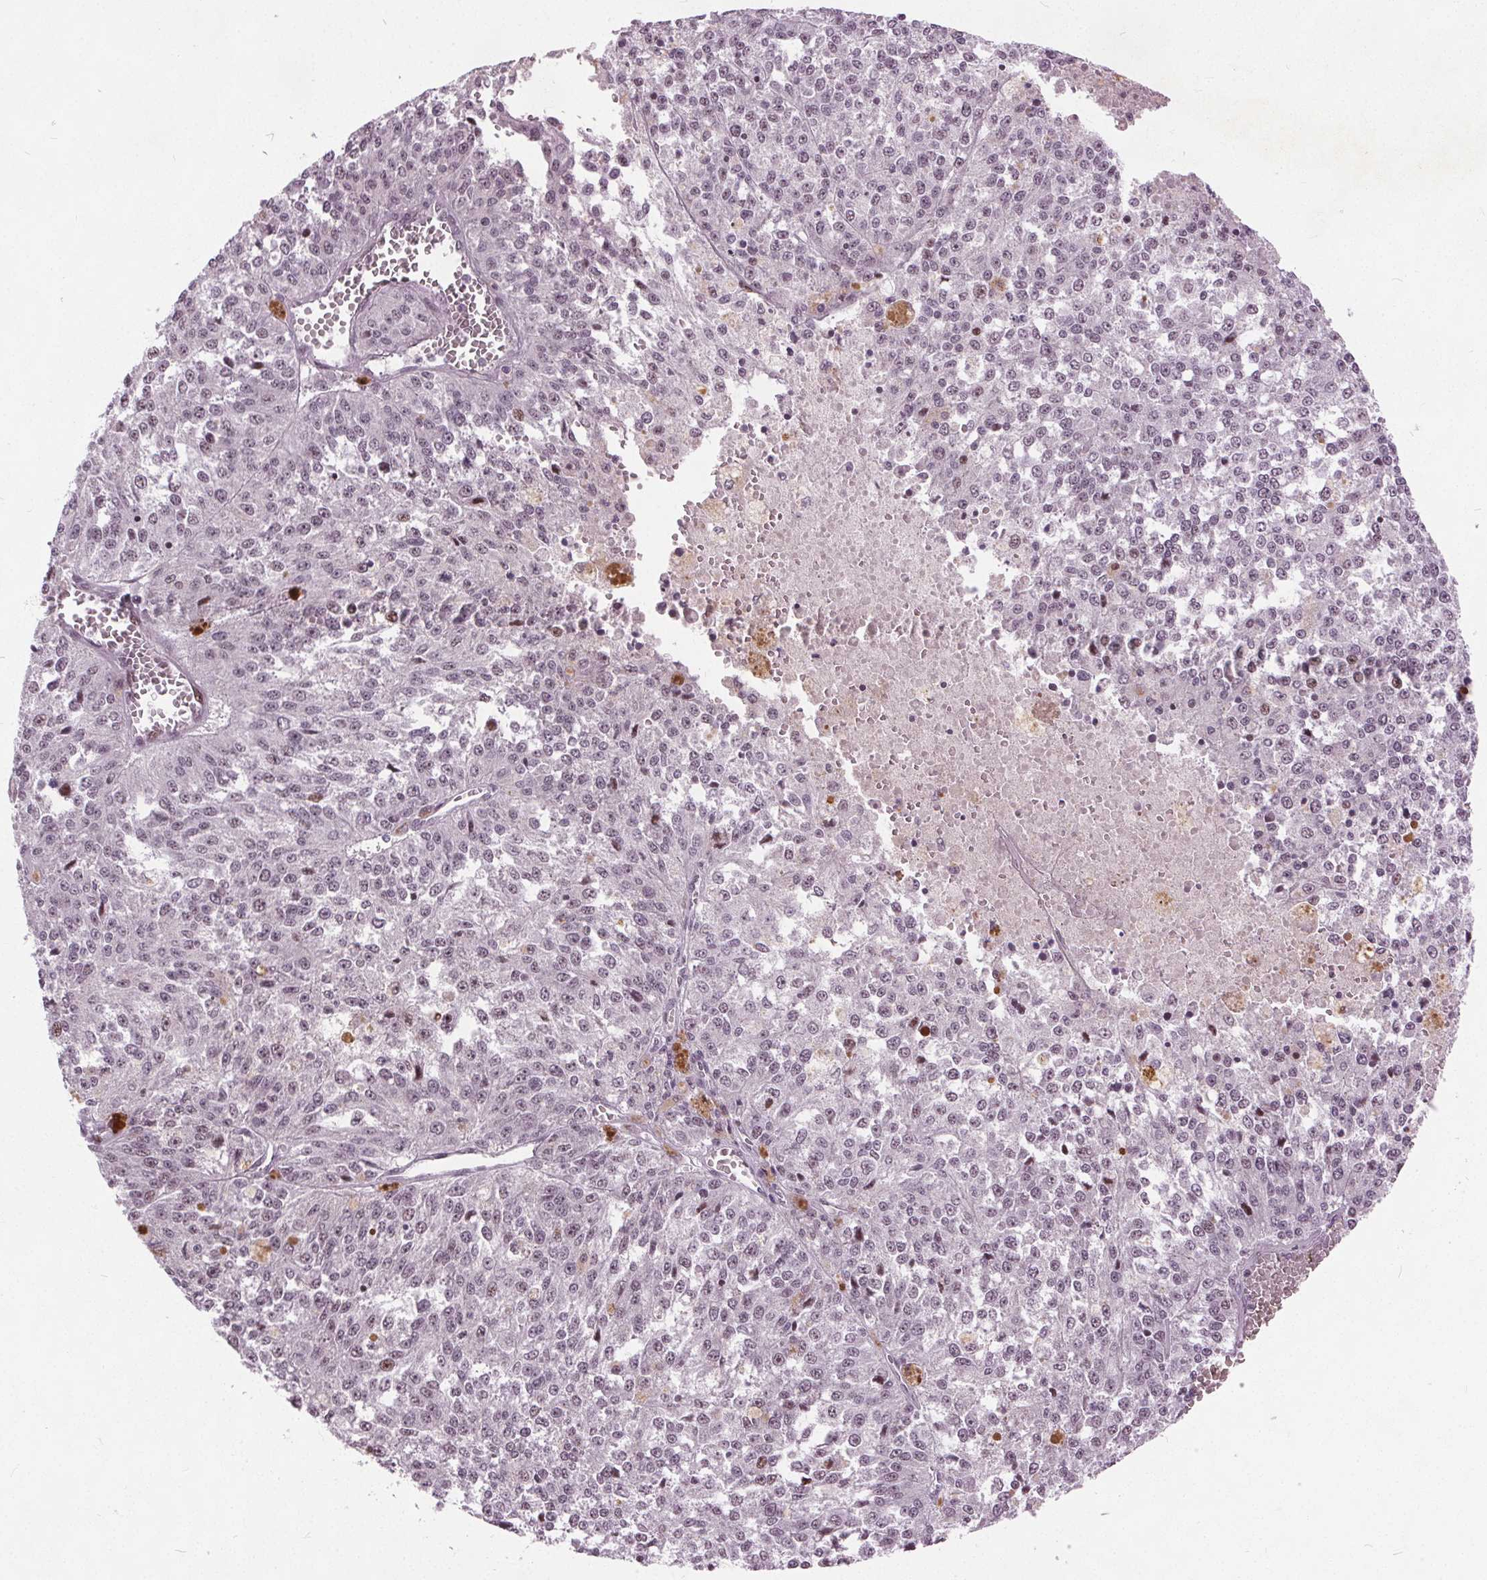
{"staining": {"intensity": "negative", "quantity": "none", "location": "none"}, "tissue": "melanoma", "cell_type": "Tumor cells", "image_type": "cancer", "snomed": [{"axis": "morphology", "description": "Malignant melanoma, Metastatic site"}, {"axis": "topography", "description": "Lymph node"}], "caption": "Micrograph shows no significant protein staining in tumor cells of melanoma.", "gene": "TTC34", "patient": {"sex": "female", "age": 64}}